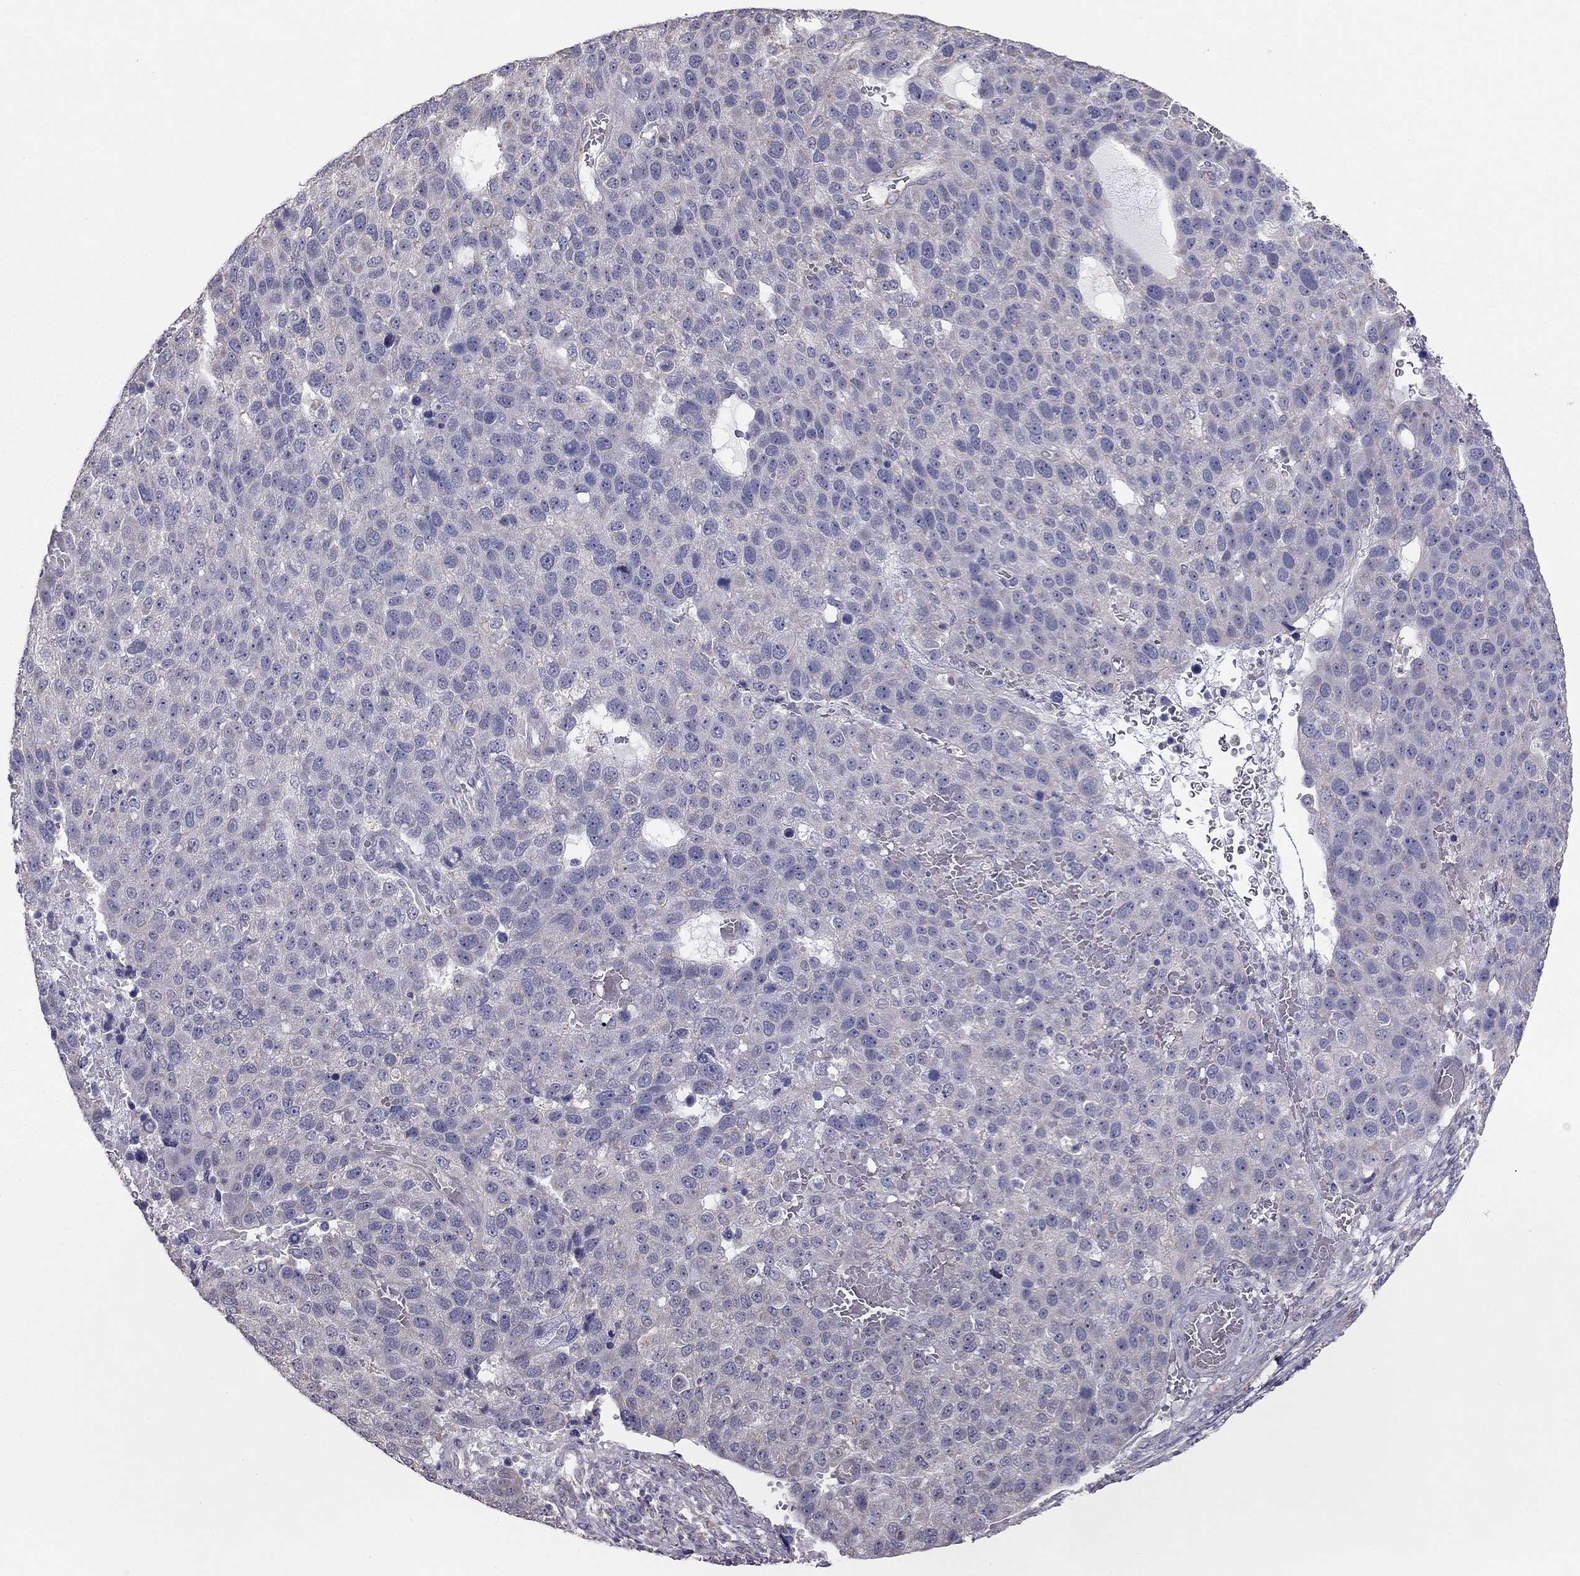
{"staining": {"intensity": "negative", "quantity": "none", "location": "none"}, "tissue": "pancreatic cancer", "cell_type": "Tumor cells", "image_type": "cancer", "snomed": [{"axis": "morphology", "description": "Adenocarcinoma, NOS"}, {"axis": "topography", "description": "Pancreas"}], "caption": "IHC histopathology image of human pancreatic cancer (adenocarcinoma) stained for a protein (brown), which reveals no expression in tumor cells. (Immunohistochemistry (ihc), brightfield microscopy, high magnification).", "gene": "LRIT3", "patient": {"sex": "female", "age": 61}}